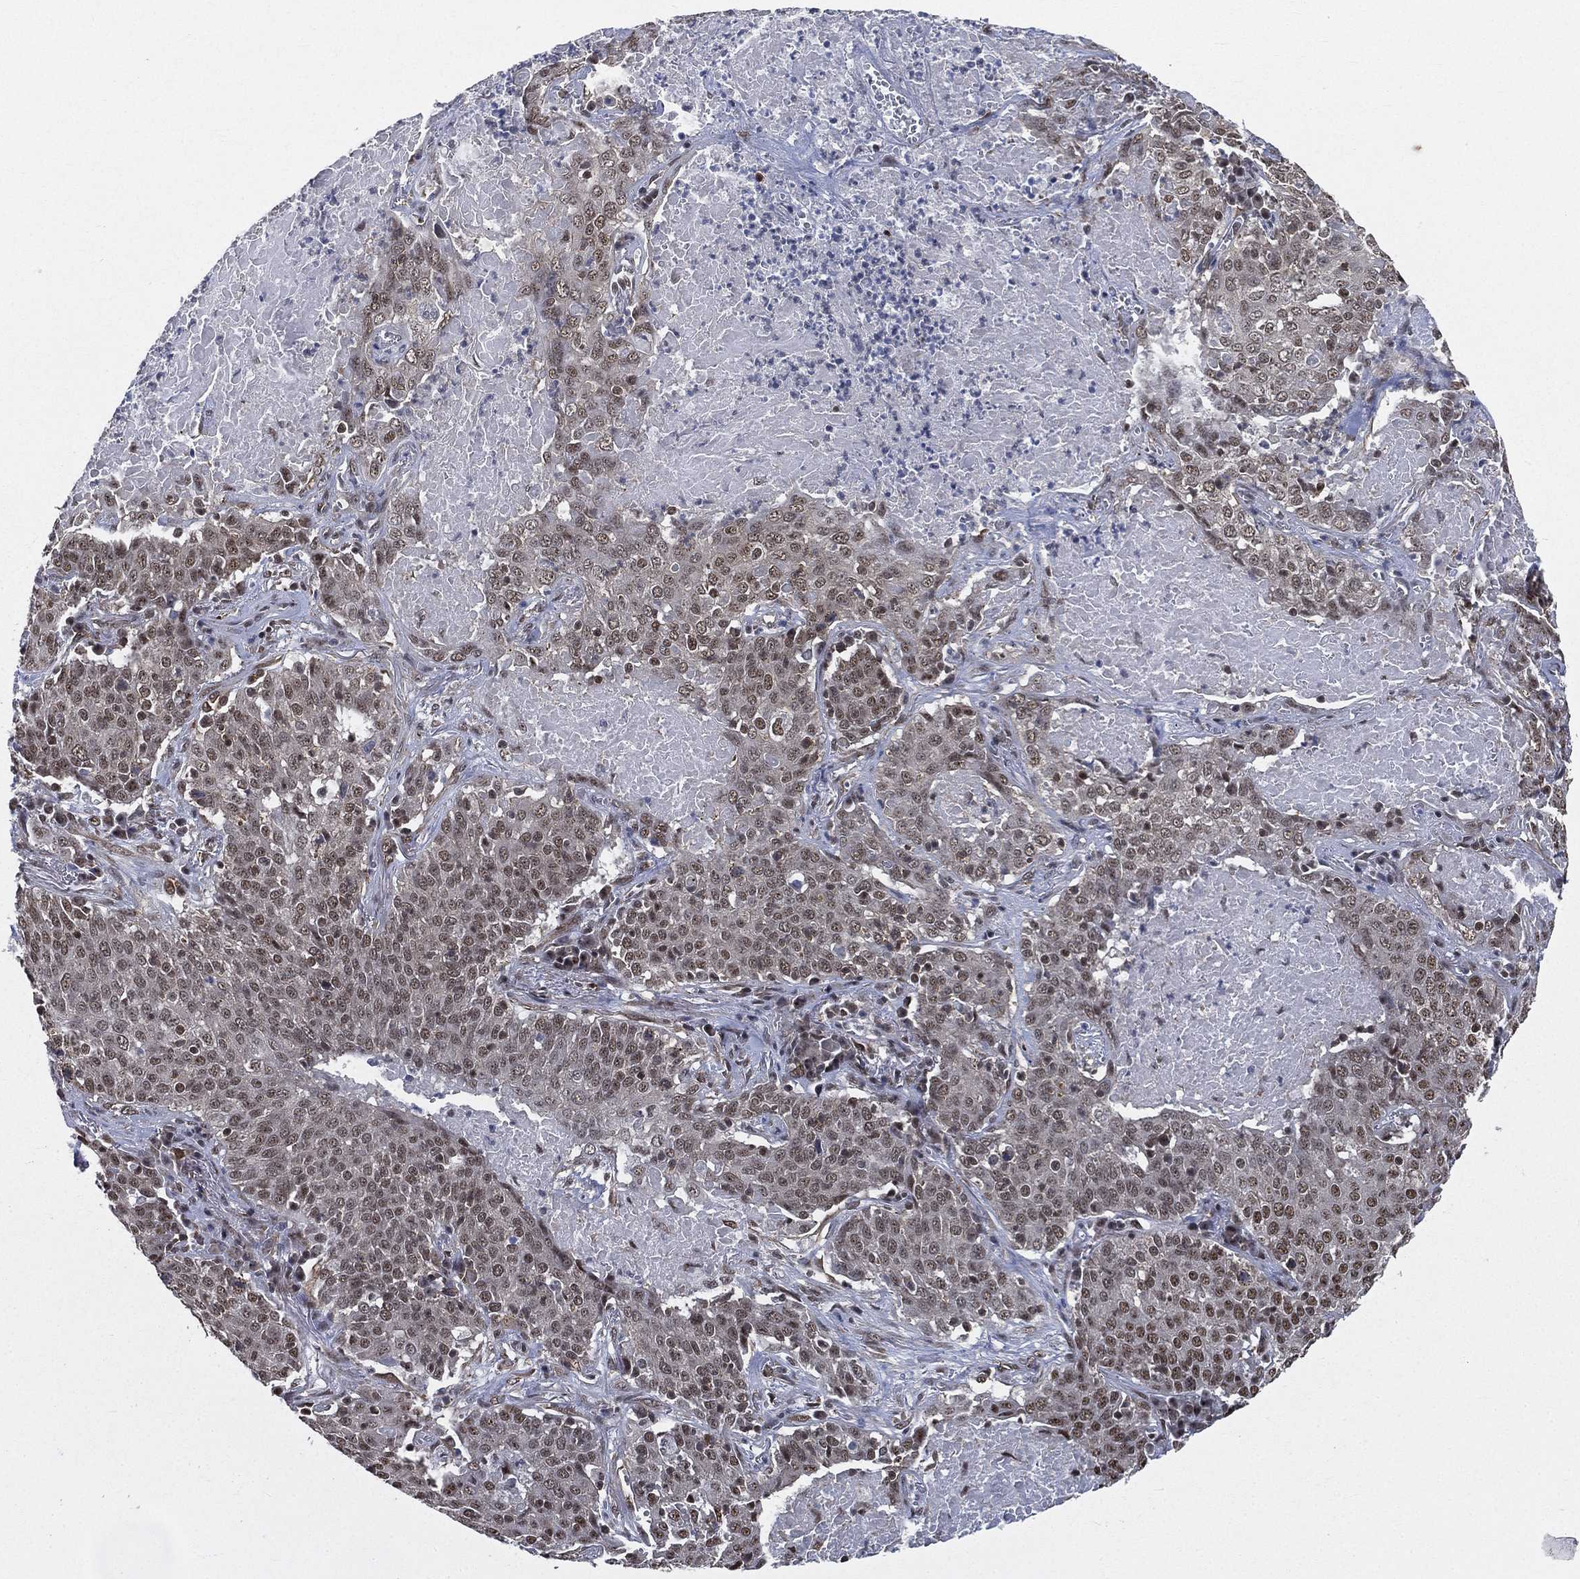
{"staining": {"intensity": "moderate", "quantity": "<25%", "location": "nuclear"}, "tissue": "lung cancer", "cell_type": "Tumor cells", "image_type": "cancer", "snomed": [{"axis": "morphology", "description": "Squamous cell carcinoma, NOS"}, {"axis": "topography", "description": "Lung"}], "caption": "Immunohistochemical staining of lung cancer demonstrates low levels of moderate nuclear positivity in about <25% of tumor cells.", "gene": "RSRC2", "patient": {"sex": "male", "age": 82}}